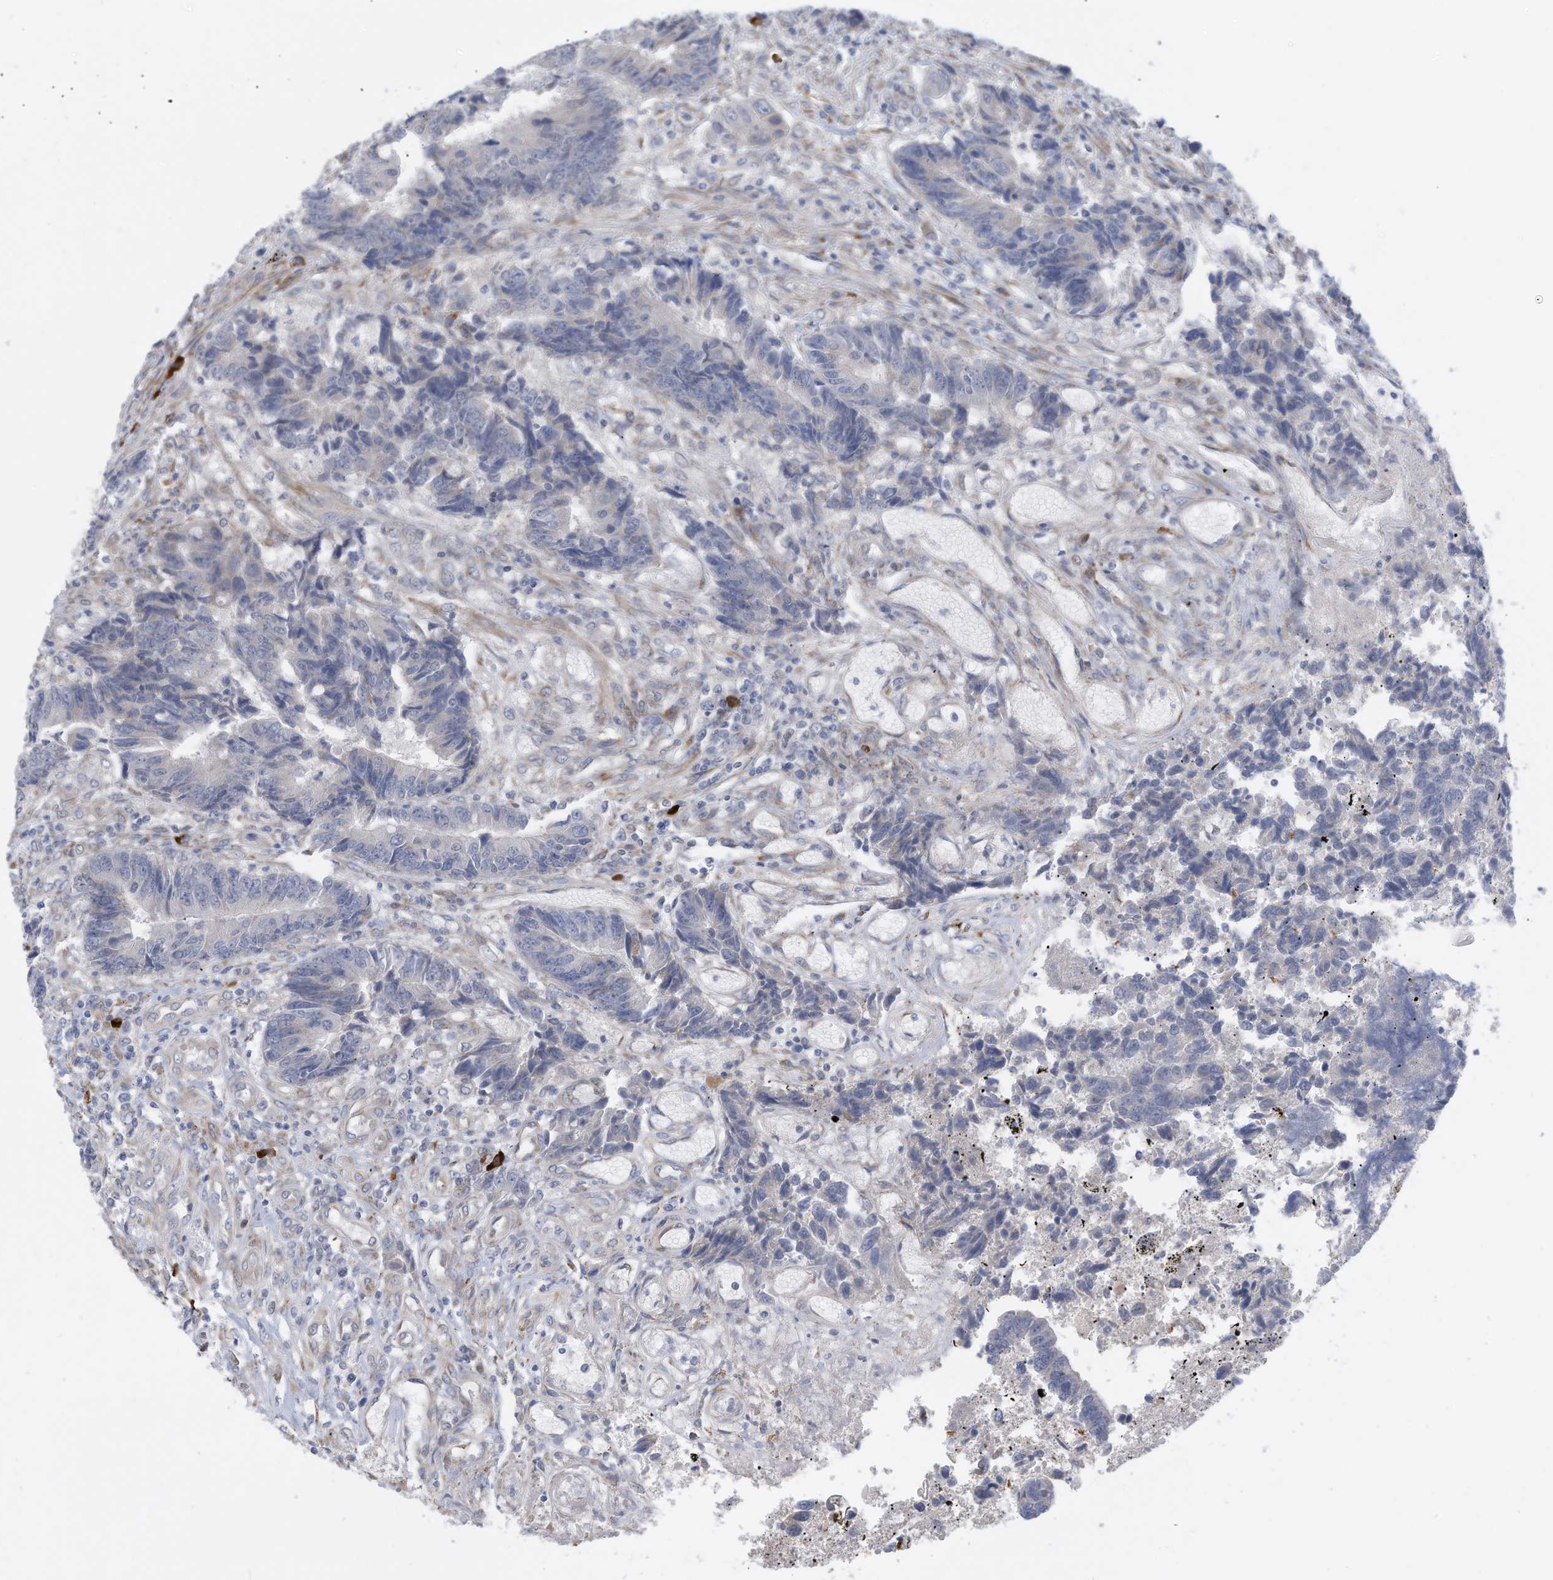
{"staining": {"intensity": "negative", "quantity": "none", "location": "none"}, "tissue": "colorectal cancer", "cell_type": "Tumor cells", "image_type": "cancer", "snomed": [{"axis": "morphology", "description": "Adenocarcinoma, NOS"}, {"axis": "topography", "description": "Rectum"}], "caption": "DAB (3,3'-diaminobenzidine) immunohistochemical staining of human colorectal cancer (adenocarcinoma) exhibits no significant expression in tumor cells.", "gene": "ZNF292", "patient": {"sex": "male", "age": 84}}